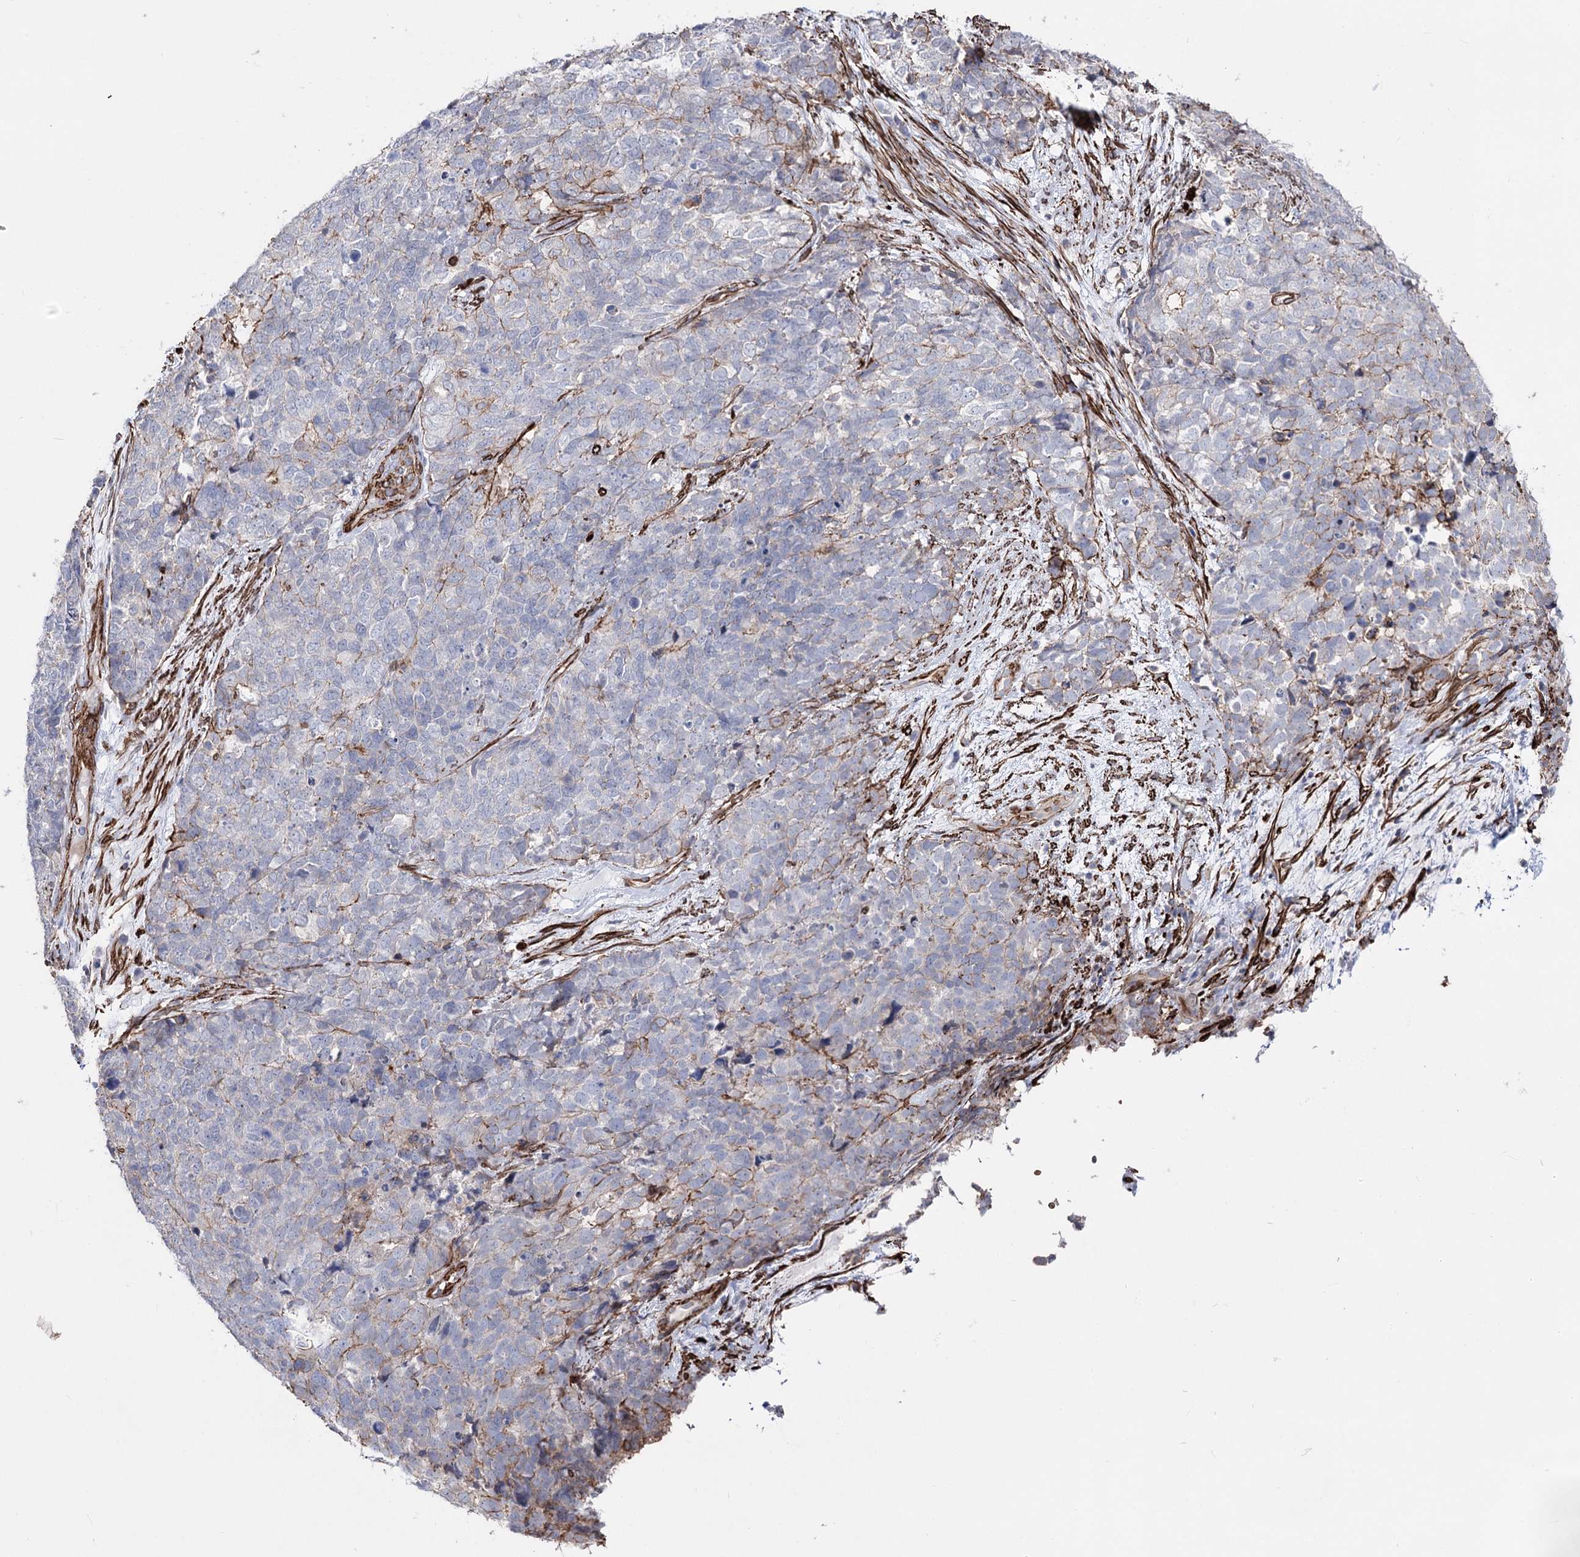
{"staining": {"intensity": "negative", "quantity": "none", "location": "none"}, "tissue": "cervical cancer", "cell_type": "Tumor cells", "image_type": "cancer", "snomed": [{"axis": "morphology", "description": "Squamous cell carcinoma, NOS"}, {"axis": "topography", "description": "Cervix"}], "caption": "IHC photomicrograph of human cervical cancer (squamous cell carcinoma) stained for a protein (brown), which reveals no positivity in tumor cells.", "gene": "ARHGAP20", "patient": {"sex": "female", "age": 63}}